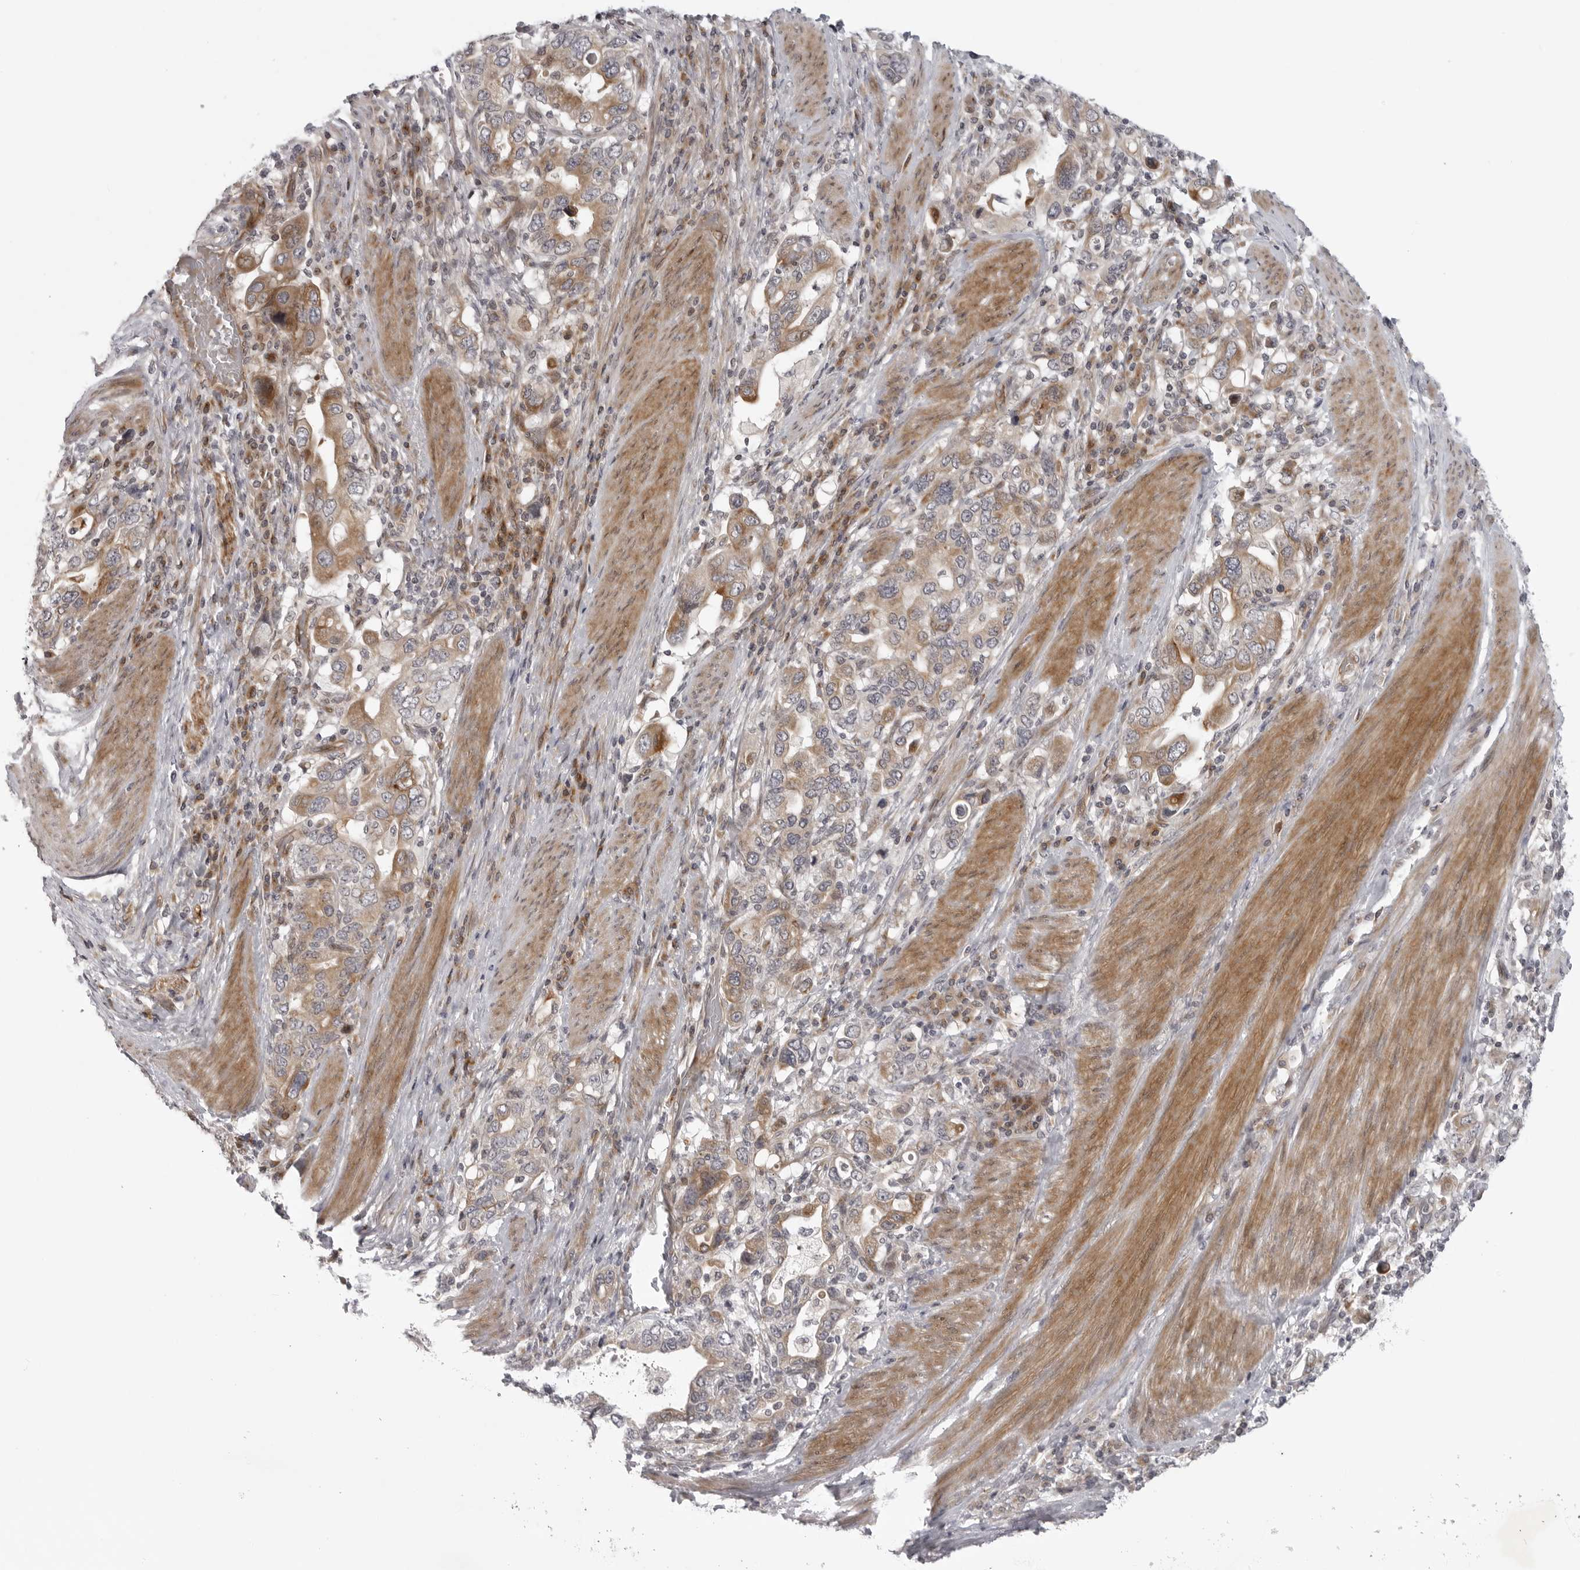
{"staining": {"intensity": "moderate", "quantity": "25%-75%", "location": "cytoplasmic/membranous"}, "tissue": "stomach cancer", "cell_type": "Tumor cells", "image_type": "cancer", "snomed": [{"axis": "morphology", "description": "Adenocarcinoma, NOS"}, {"axis": "topography", "description": "Stomach, upper"}], "caption": "This is a photomicrograph of immunohistochemistry staining of stomach adenocarcinoma, which shows moderate staining in the cytoplasmic/membranous of tumor cells.", "gene": "CD300LD", "patient": {"sex": "male", "age": 62}}